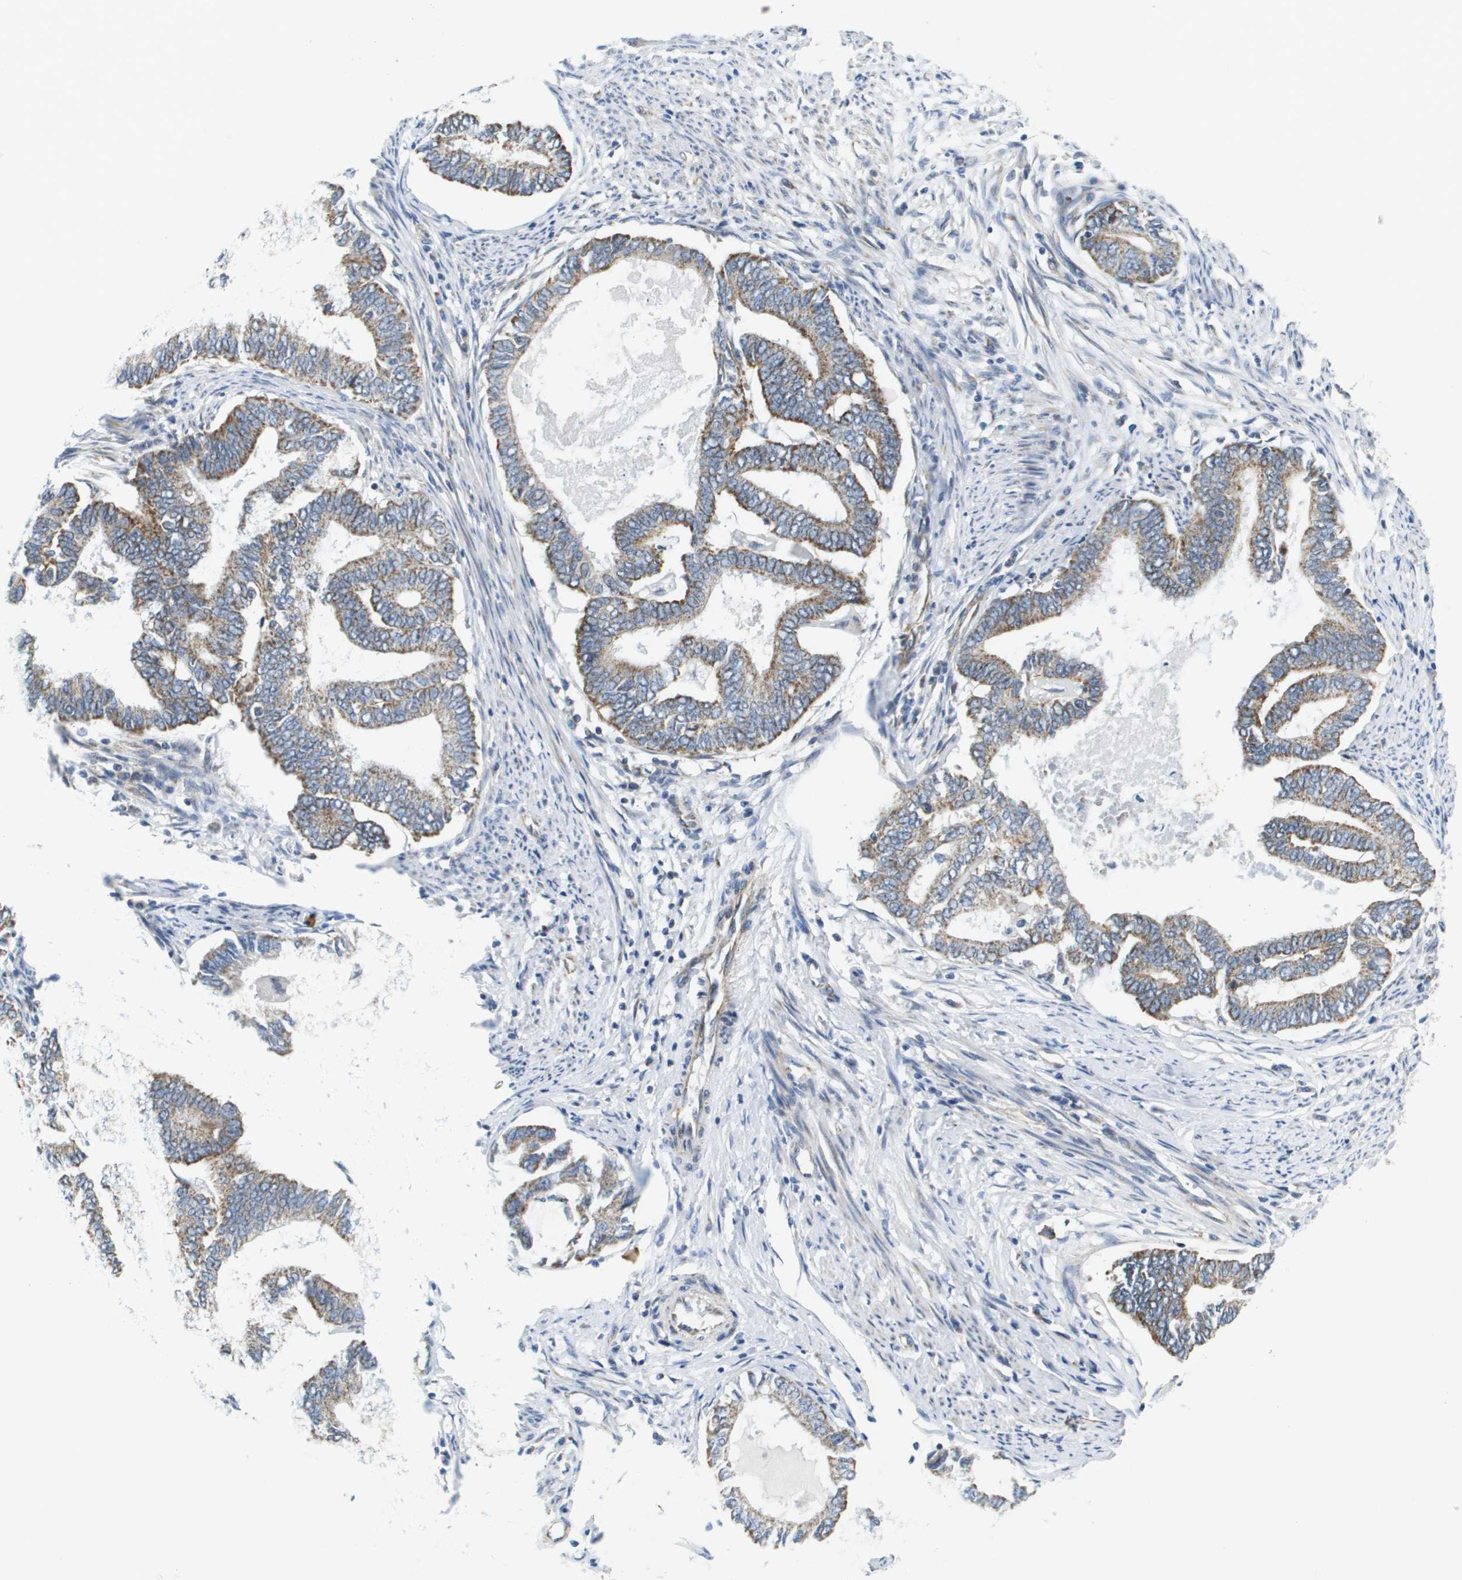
{"staining": {"intensity": "moderate", "quantity": "25%-75%", "location": "cytoplasmic/membranous"}, "tissue": "endometrial cancer", "cell_type": "Tumor cells", "image_type": "cancer", "snomed": [{"axis": "morphology", "description": "Adenocarcinoma, NOS"}, {"axis": "topography", "description": "Endometrium"}], "caption": "Endometrial adenocarcinoma stained for a protein (brown) reveals moderate cytoplasmic/membranous positive positivity in approximately 25%-75% of tumor cells.", "gene": "KRT23", "patient": {"sex": "female", "age": 86}}